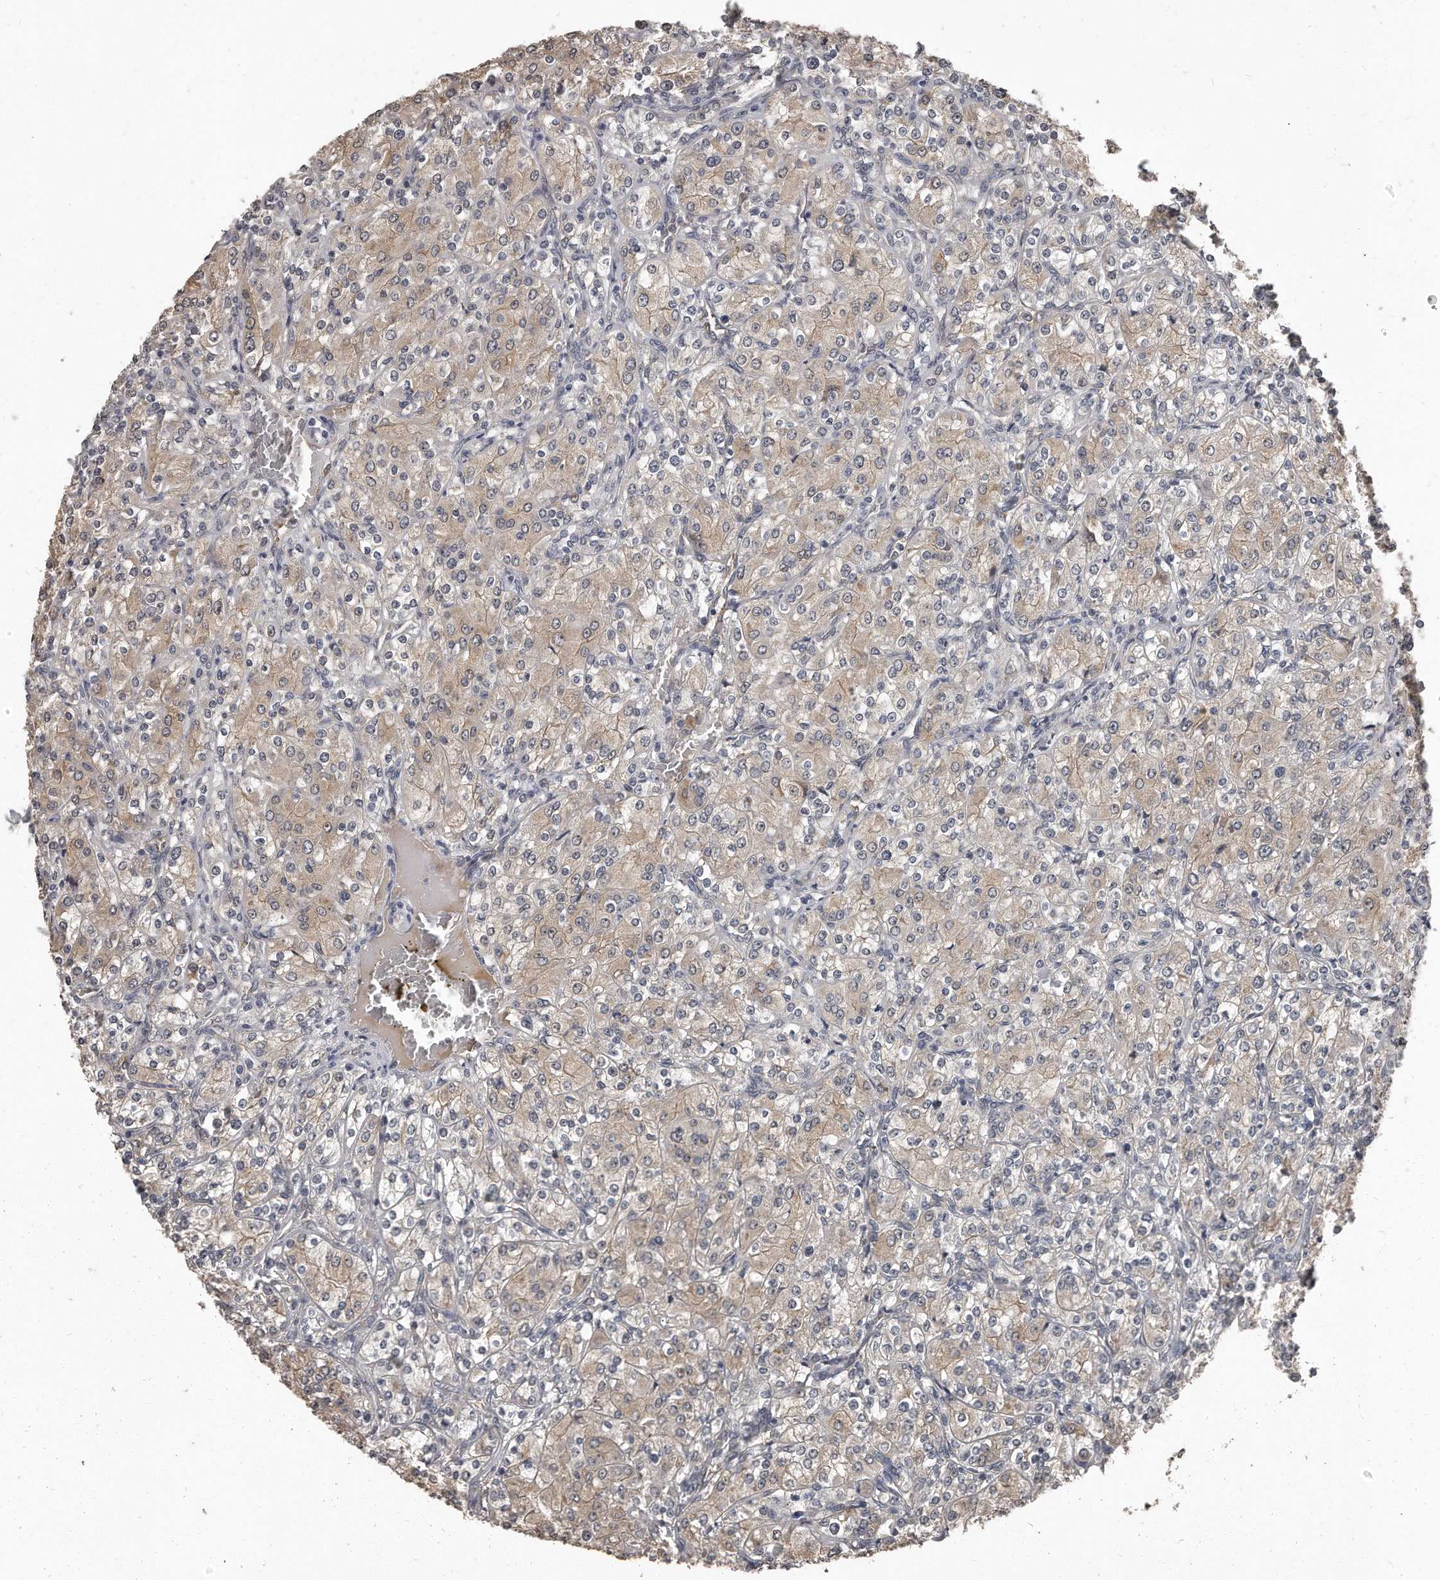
{"staining": {"intensity": "weak", "quantity": "25%-75%", "location": "cytoplasmic/membranous"}, "tissue": "renal cancer", "cell_type": "Tumor cells", "image_type": "cancer", "snomed": [{"axis": "morphology", "description": "Adenocarcinoma, NOS"}, {"axis": "topography", "description": "Kidney"}], "caption": "IHC of renal cancer (adenocarcinoma) exhibits low levels of weak cytoplasmic/membranous staining in about 25%-75% of tumor cells.", "gene": "GRB10", "patient": {"sex": "male", "age": 77}}